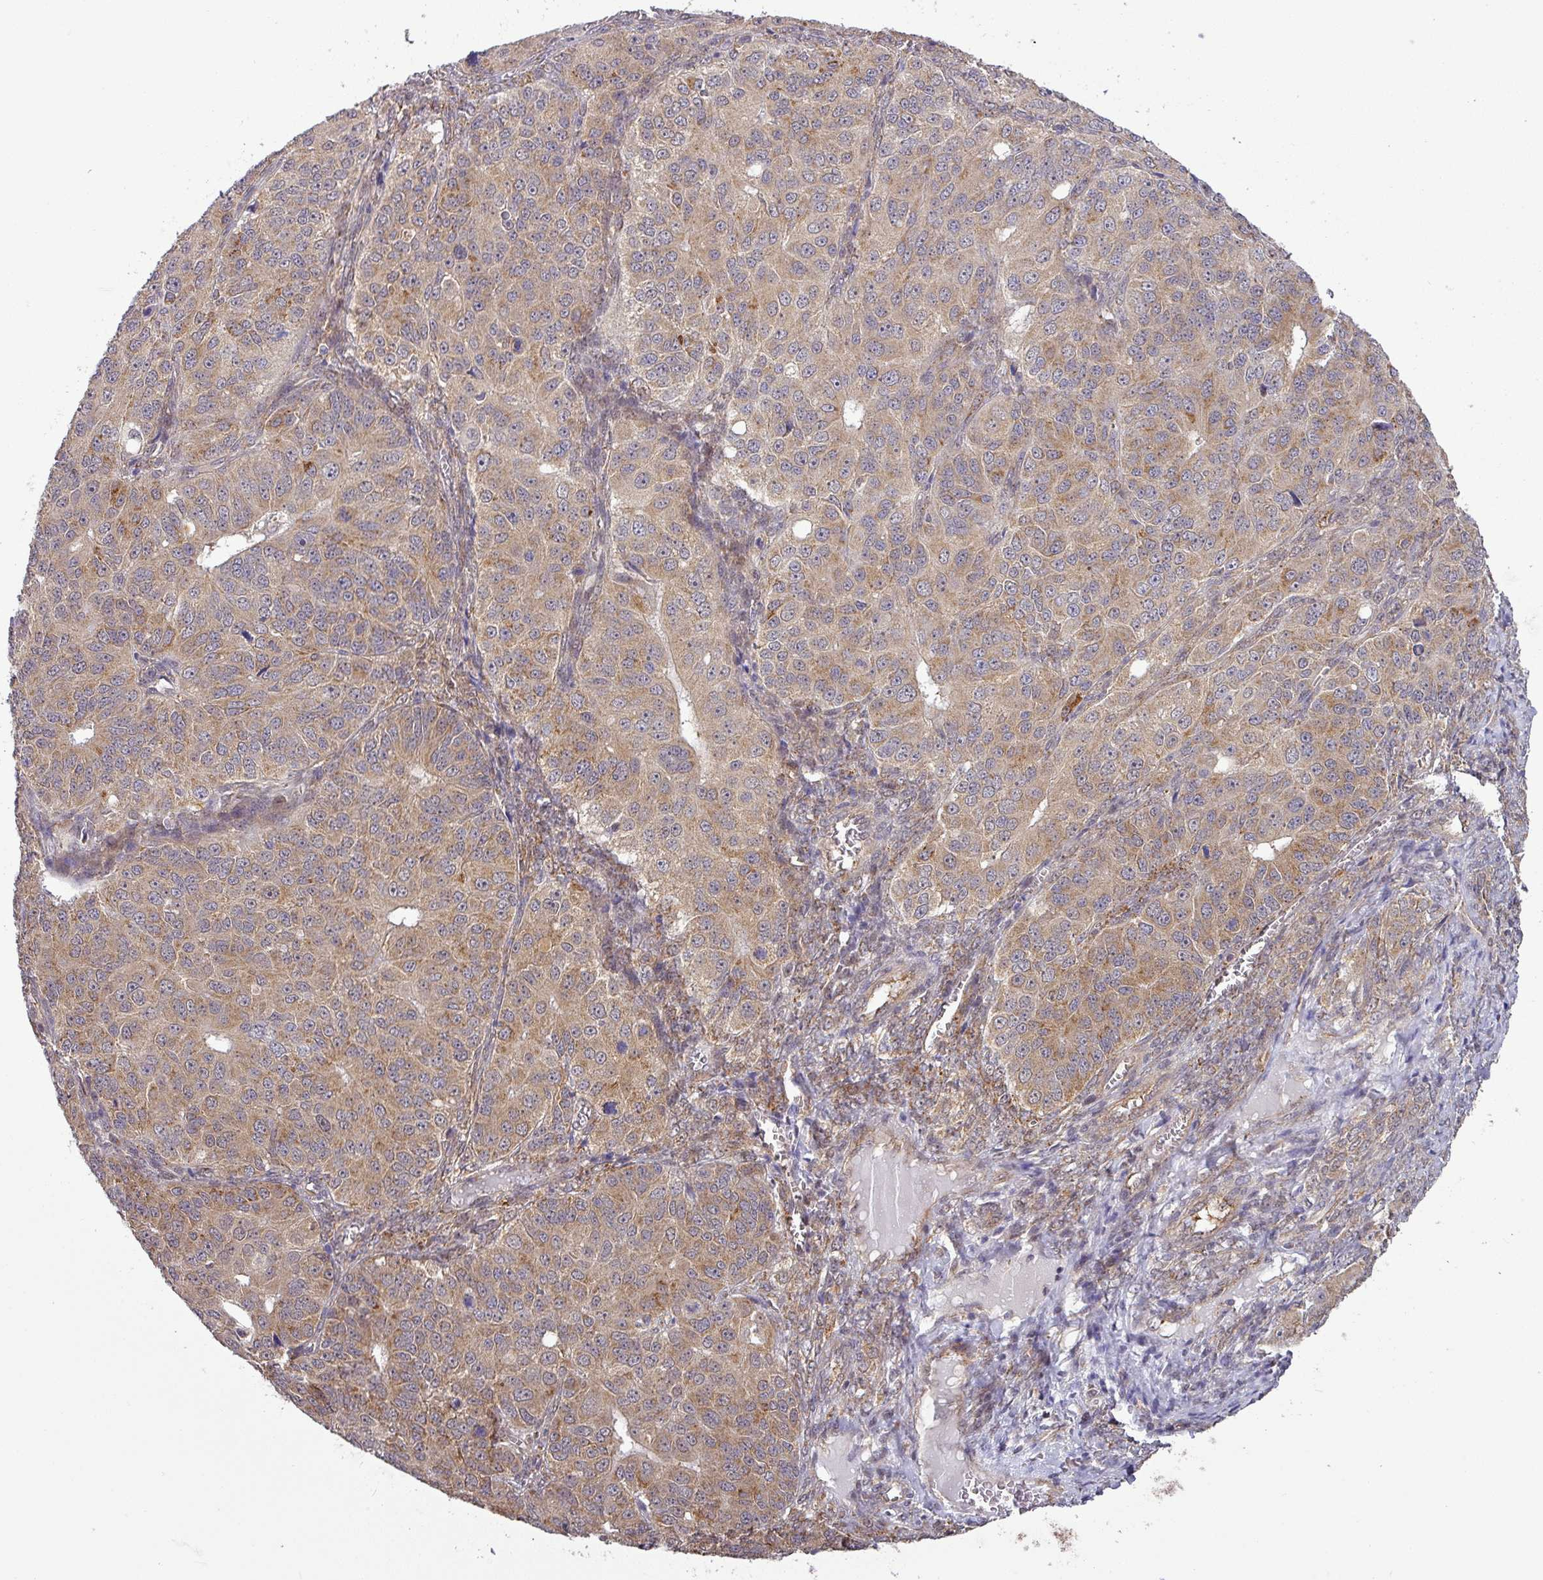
{"staining": {"intensity": "moderate", "quantity": ">75%", "location": "cytoplasmic/membranous"}, "tissue": "ovarian cancer", "cell_type": "Tumor cells", "image_type": "cancer", "snomed": [{"axis": "morphology", "description": "Carcinoma, endometroid"}, {"axis": "topography", "description": "Ovary"}], "caption": "Immunohistochemistry (IHC) photomicrograph of human ovarian endometroid carcinoma stained for a protein (brown), which displays medium levels of moderate cytoplasmic/membranous staining in about >75% of tumor cells.", "gene": "GALNT12", "patient": {"sex": "female", "age": 51}}